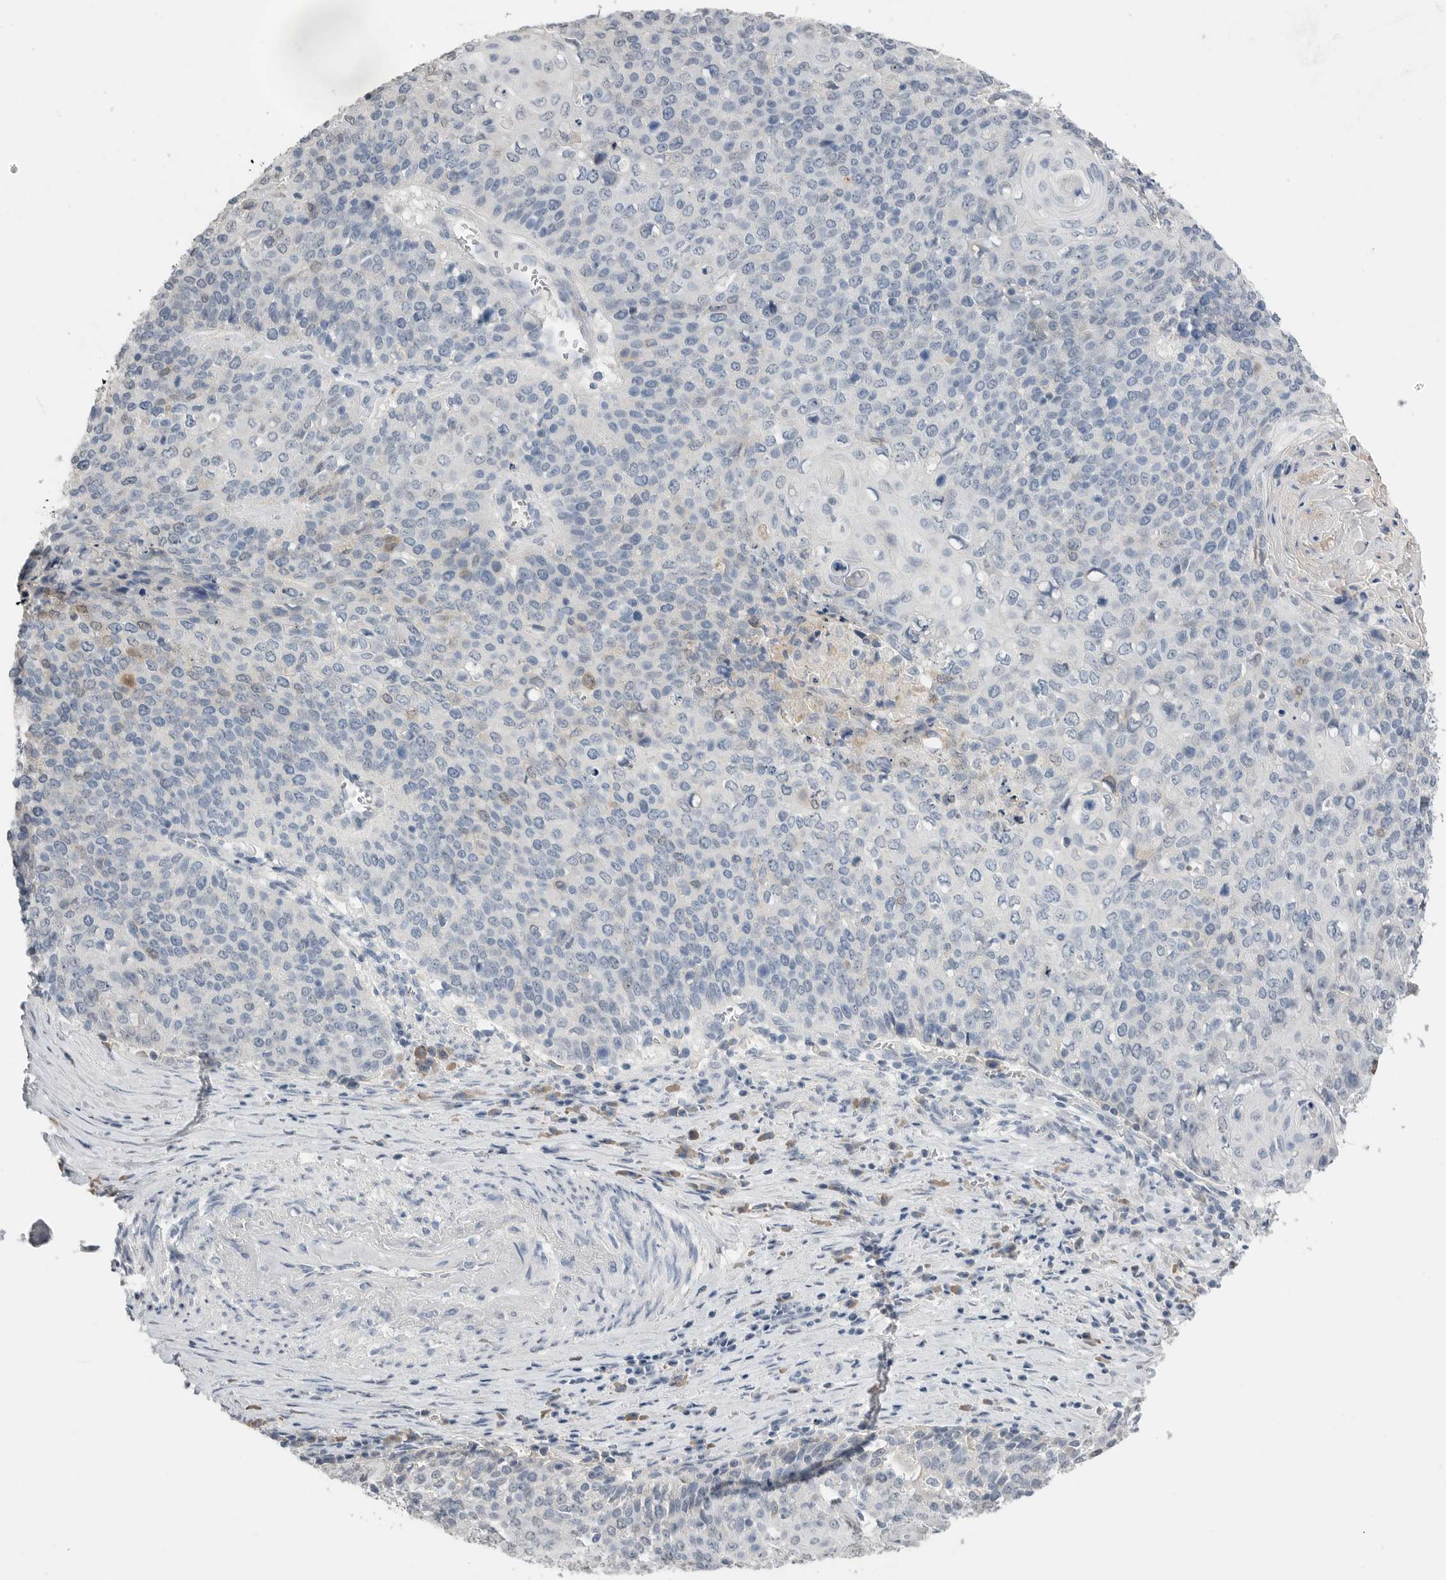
{"staining": {"intensity": "negative", "quantity": "none", "location": "none"}, "tissue": "cervical cancer", "cell_type": "Tumor cells", "image_type": "cancer", "snomed": [{"axis": "morphology", "description": "Squamous cell carcinoma, NOS"}, {"axis": "topography", "description": "Cervix"}], "caption": "An image of cervical cancer (squamous cell carcinoma) stained for a protein displays no brown staining in tumor cells.", "gene": "FABP6", "patient": {"sex": "female", "age": 39}}